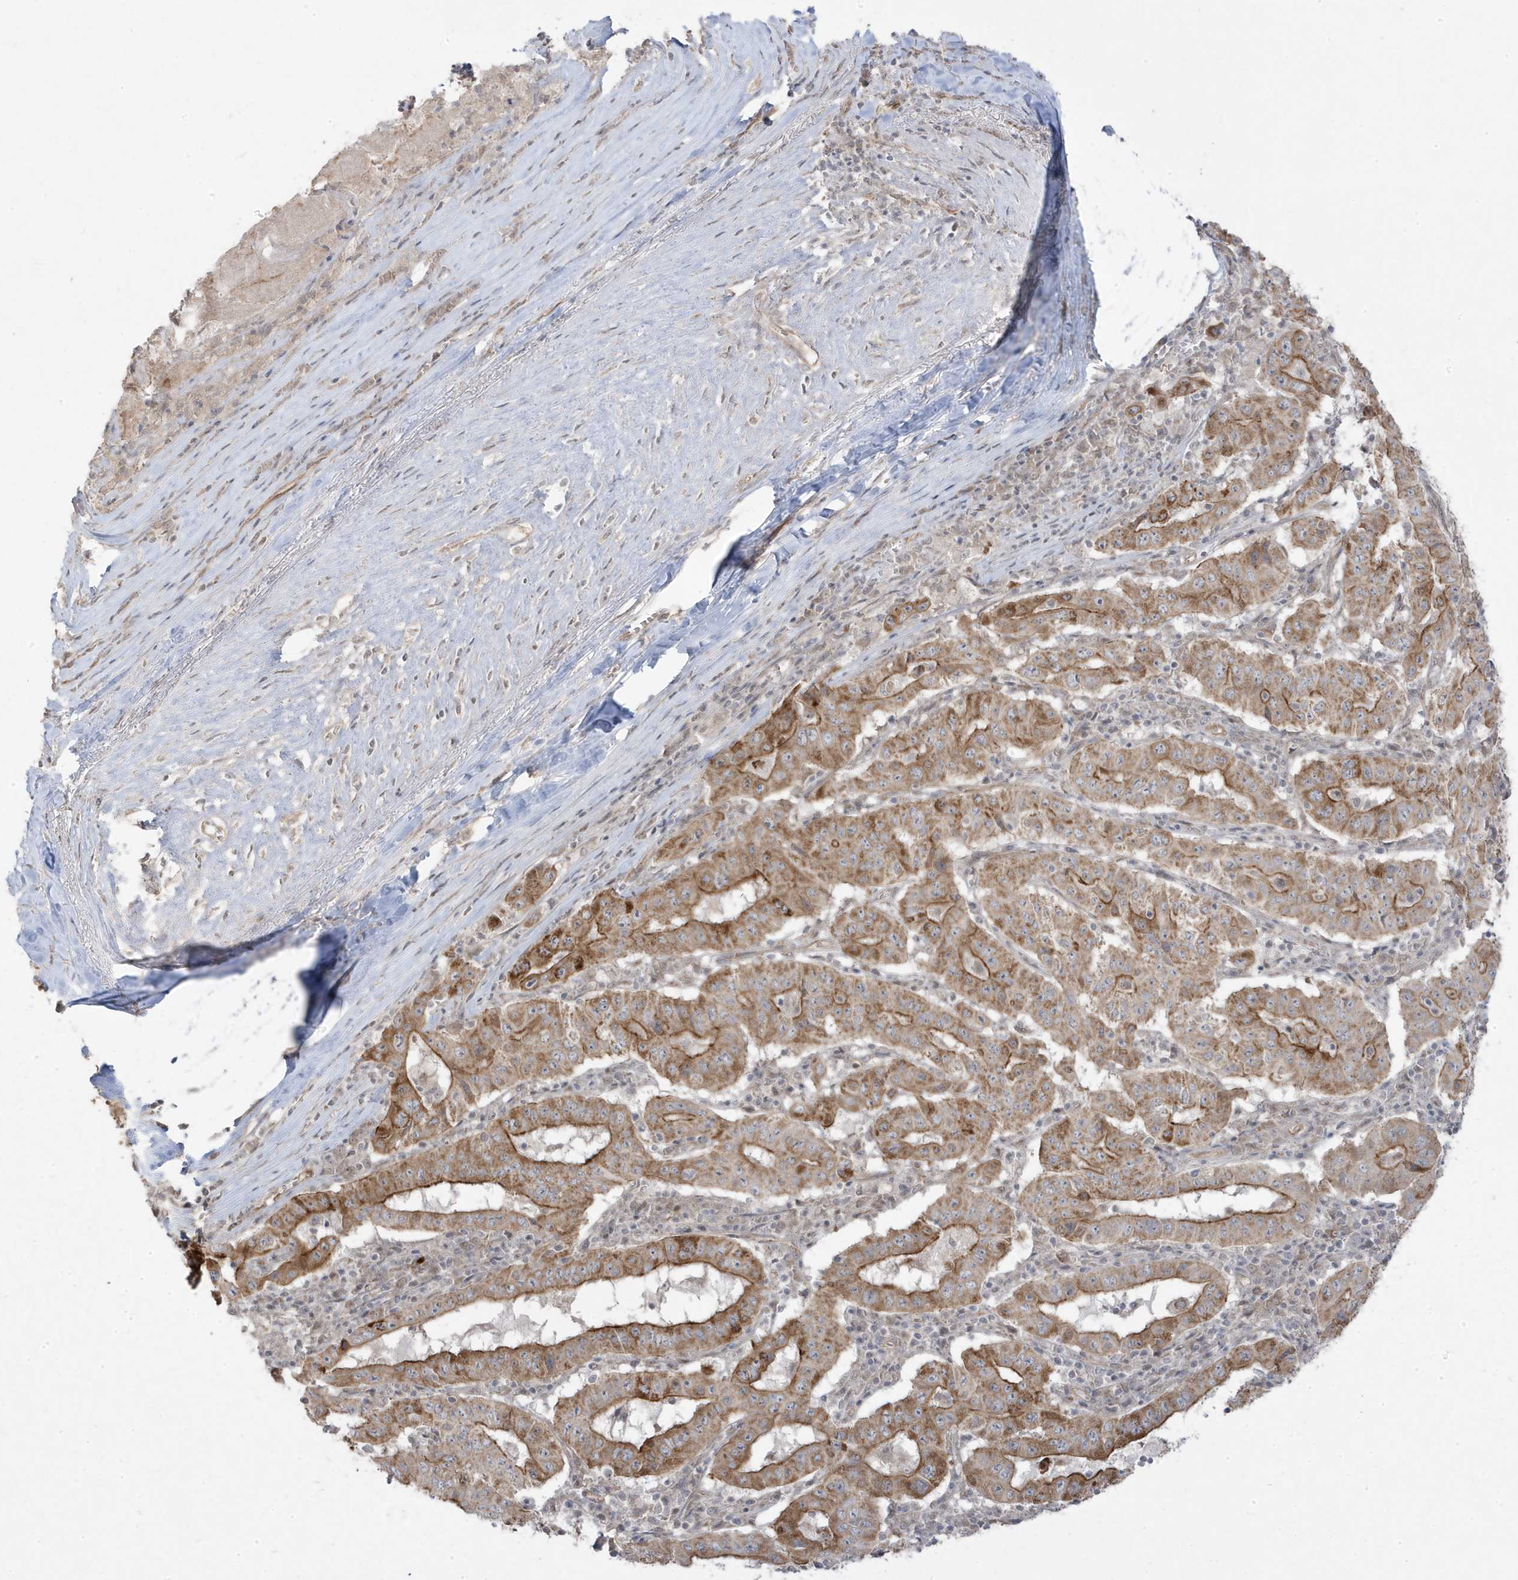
{"staining": {"intensity": "moderate", "quantity": ">75%", "location": "cytoplasmic/membranous"}, "tissue": "pancreatic cancer", "cell_type": "Tumor cells", "image_type": "cancer", "snomed": [{"axis": "morphology", "description": "Adenocarcinoma, NOS"}, {"axis": "topography", "description": "Pancreas"}], "caption": "Moderate cytoplasmic/membranous positivity for a protein is present in about >75% of tumor cells of pancreatic cancer (adenocarcinoma) using immunohistochemistry (IHC).", "gene": "DNAJC12", "patient": {"sex": "male", "age": 63}}